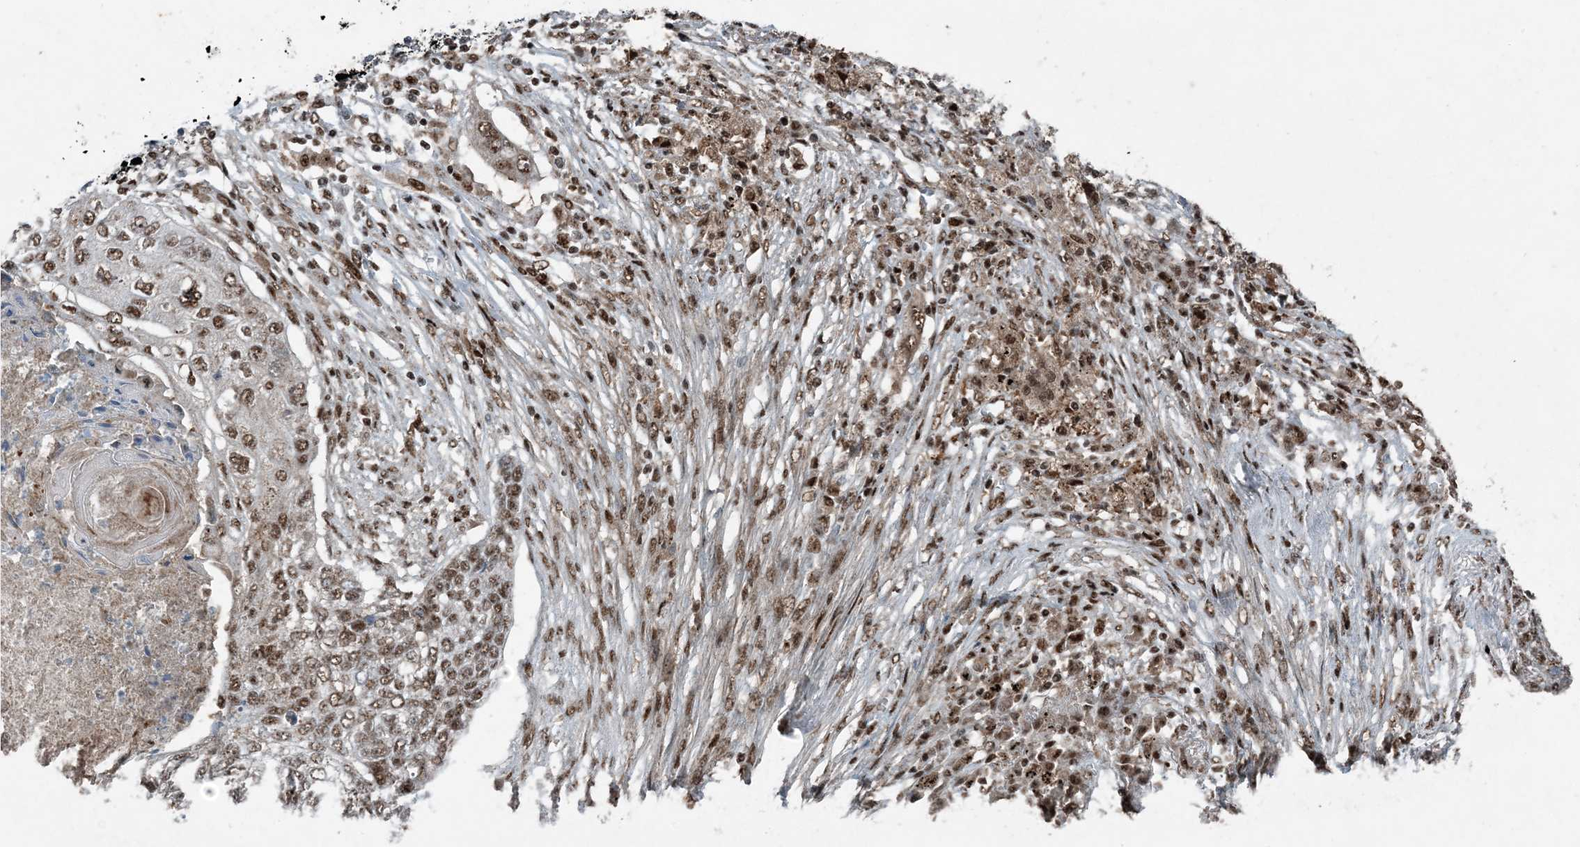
{"staining": {"intensity": "moderate", "quantity": ">75%", "location": "nuclear"}, "tissue": "lung cancer", "cell_type": "Tumor cells", "image_type": "cancer", "snomed": [{"axis": "morphology", "description": "Squamous cell carcinoma, NOS"}, {"axis": "topography", "description": "Lung"}], "caption": "Moderate nuclear protein staining is appreciated in about >75% of tumor cells in squamous cell carcinoma (lung). Ihc stains the protein of interest in brown and the nuclei are stained blue.", "gene": "TADA2B", "patient": {"sex": "female", "age": 63}}